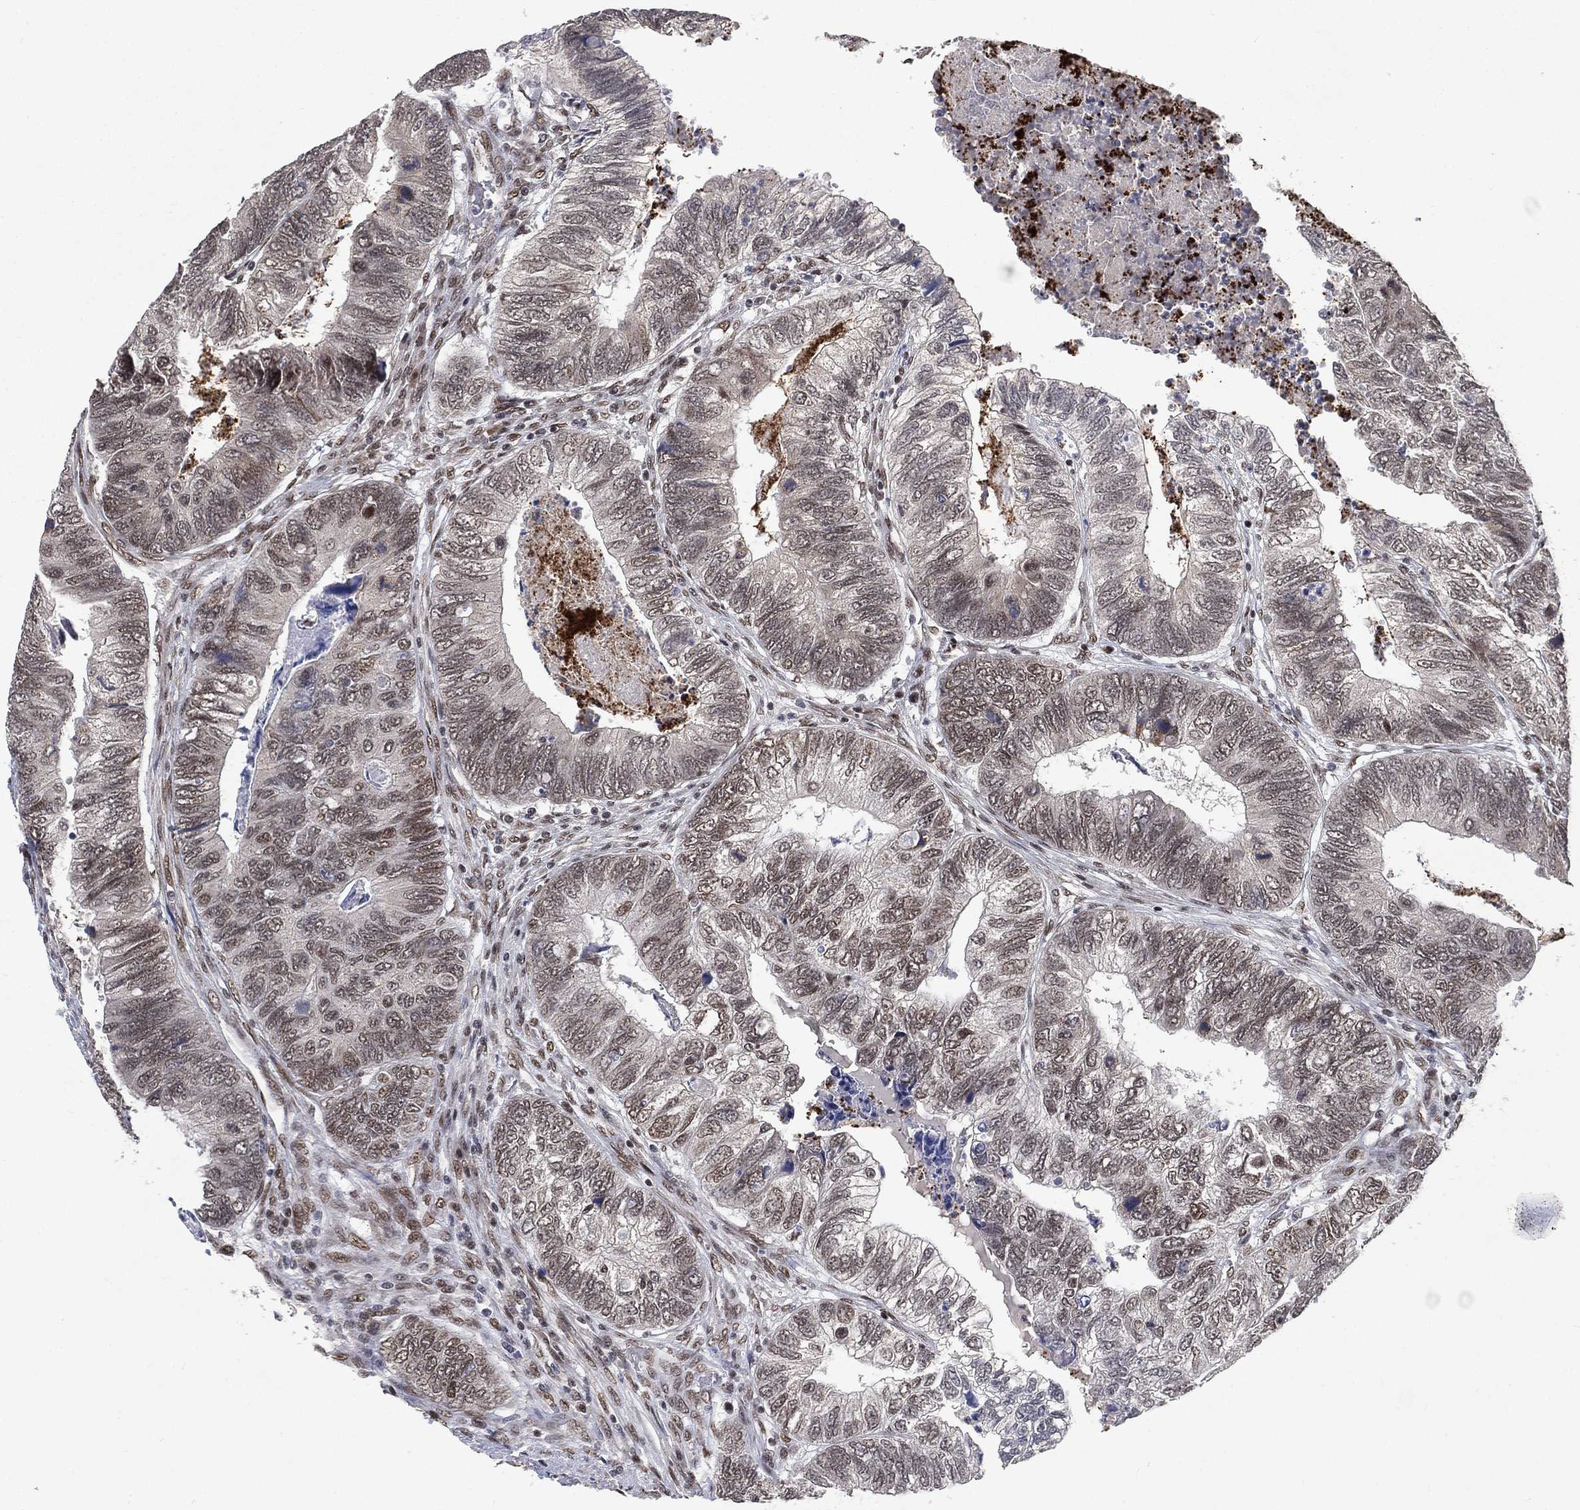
{"staining": {"intensity": "negative", "quantity": "none", "location": "none"}, "tissue": "colorectal cancer", "cell_type": "Tumor cells", "image_type": "cancer", "snomed": [{"axis": "morphology", "description": "Adenocarcinoma, NOS"}, {"axis": "topography", "description": "Colon"}], "caption": "IHC micrograph of neoplastic tissue: human adenocarcinoma (colorectal) stained with DAB (3,3'-diaminobenzidine) shows no significant protein expression in tumor cells.", "gene": "YLPM1", "patient": {"sex": "female", "age": 67}}